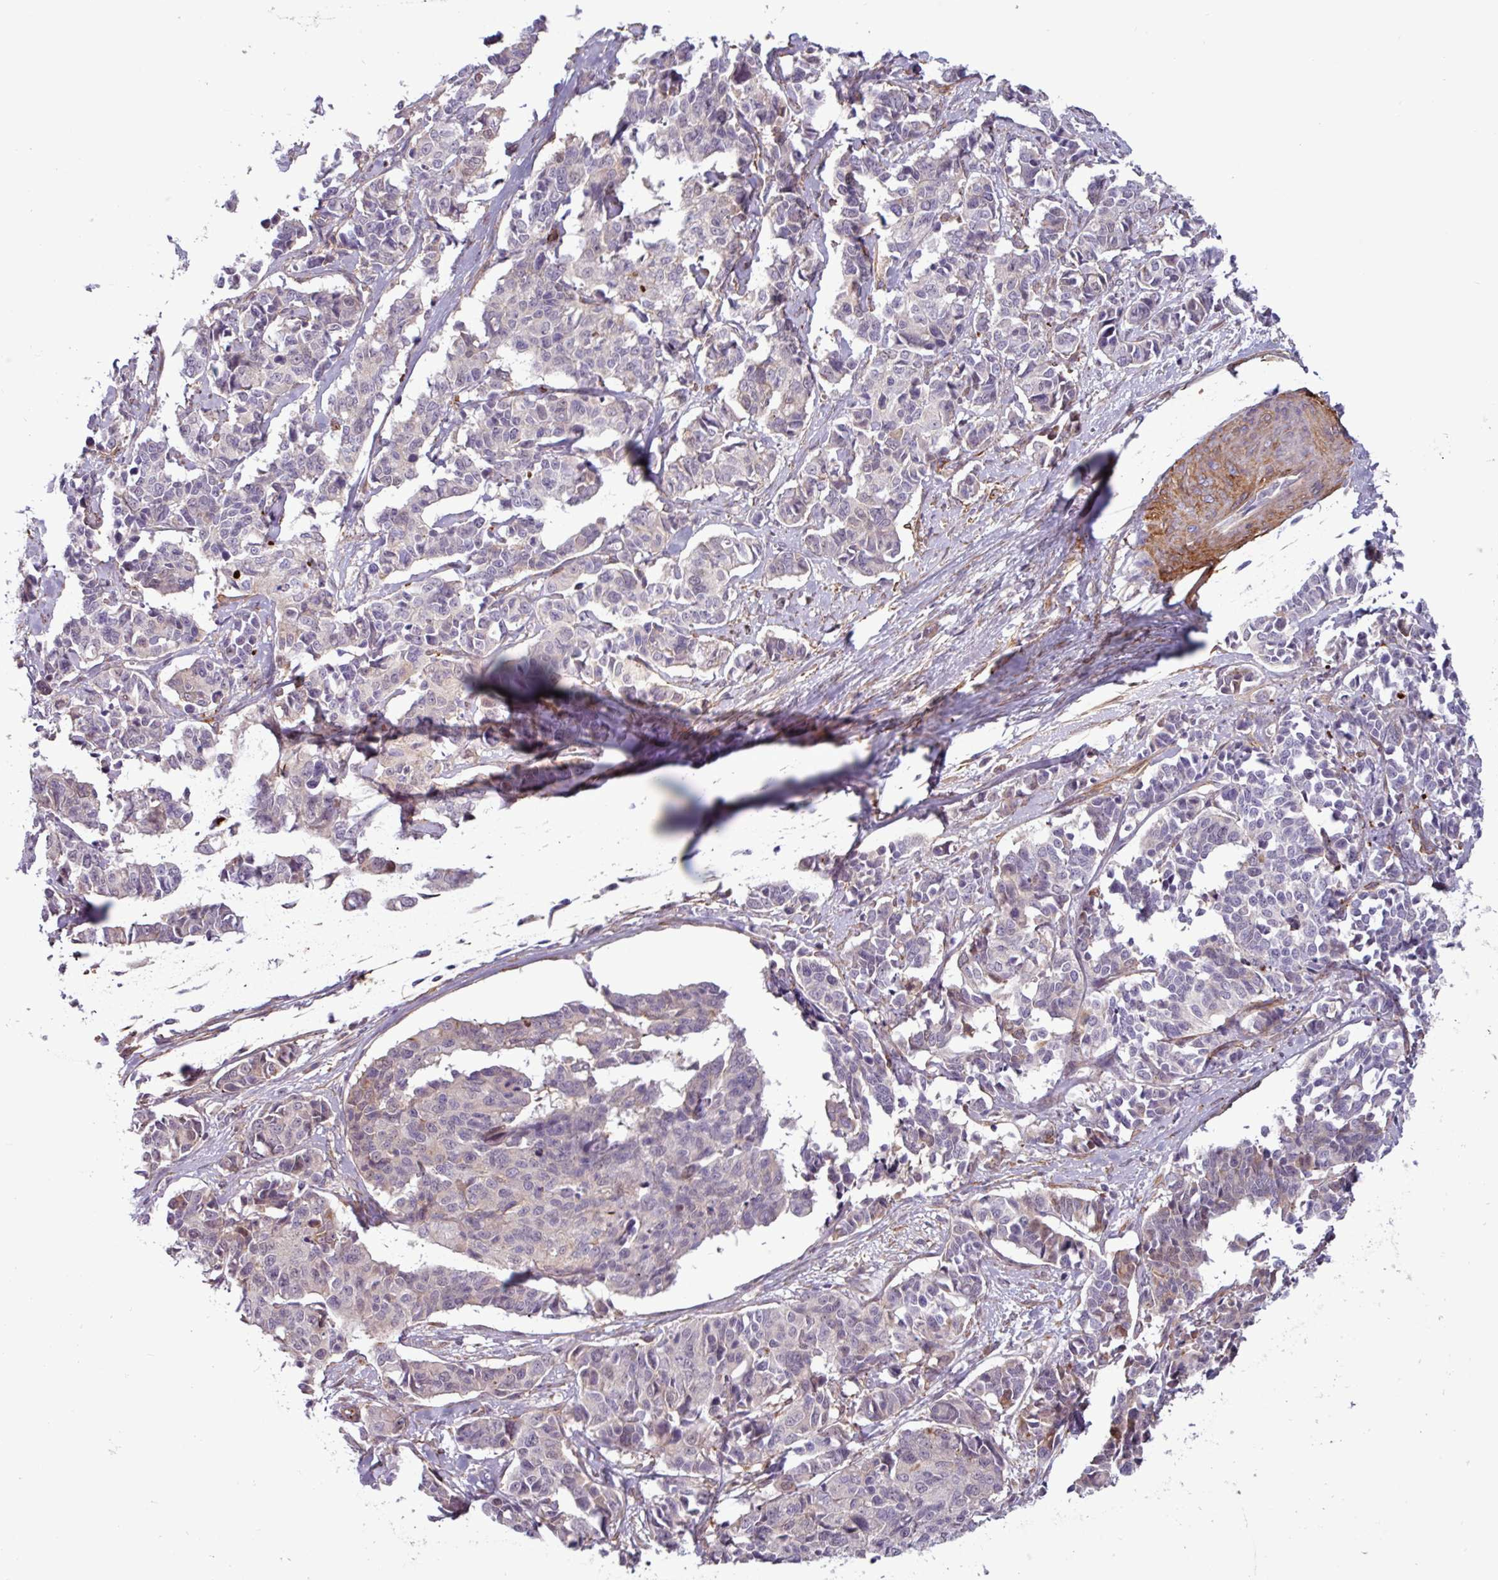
{"staining": {"intensity": "negative", "quantity": "none", "location": "none"}, "tissue": "cervical cancer", "cell_type": "Tumor cells", "image_type": "cancer", "snomed": [{"axis": "morphology", "description": "Normal tissue, NOS"}, {"axis": "morphology", "description": "Squamous cell carcinoma, NOS"}, {"axis": "topography", "description": "Cervix"}], "caption": "Immunohistochemistry (IHC) of cervical cancer exhibits no positivity in tumor cells.", "gene": "PCED1A", "patient": {"sex": "female", "age": 35}}